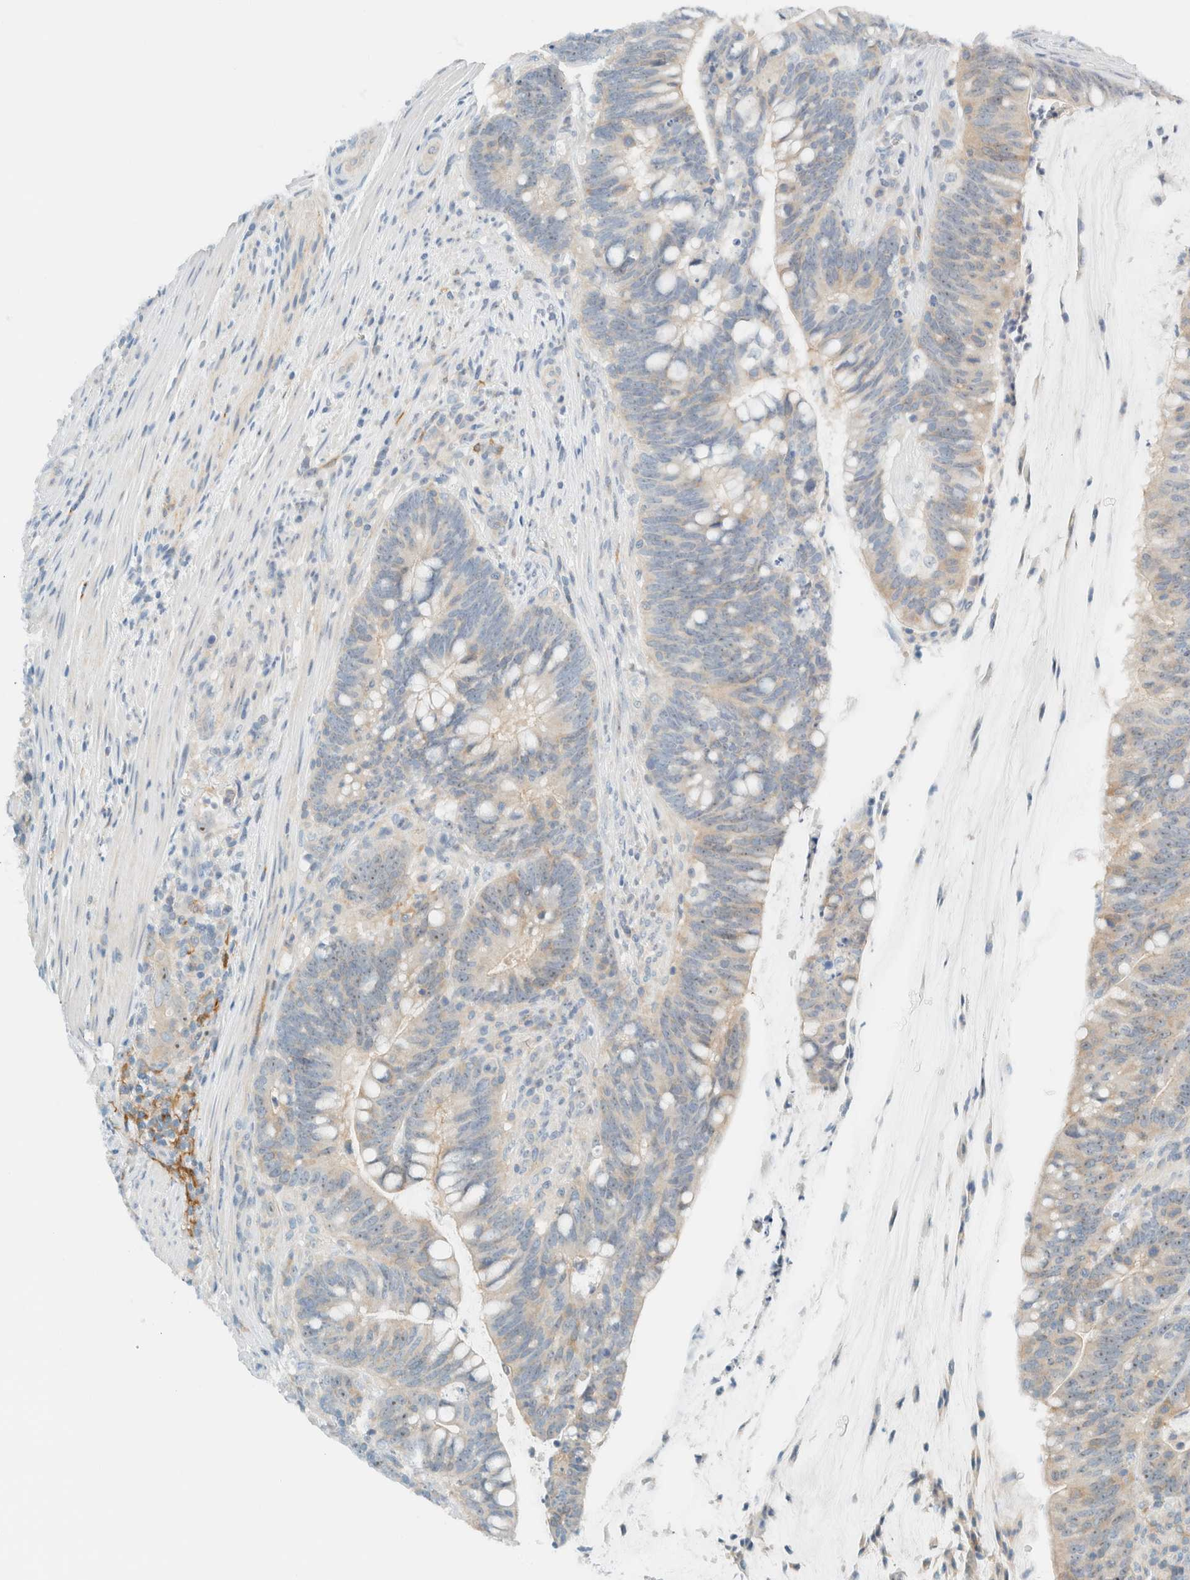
{"staining": {"intensity": "moderate", "quantity": "<25%", "location": "cytoplasmic/membranous,nuclear"}, "tissue": "colorectal cancer", "cell_type": "Tumor cells", "image_type": "cancer", "snomed": [{"axis": "morphology", "description": "Adenocarcinoma, NOS"}, {"axis": "topography", "description": "Colon"}], "caption": "A brown stain labels moderate cytoplasmic/membranous and nuclear staining of a protein in colorectal adenocarcinoma tumor cells.", "gene": "NDE1", "patient": {"sex": "female", "age": 66}}